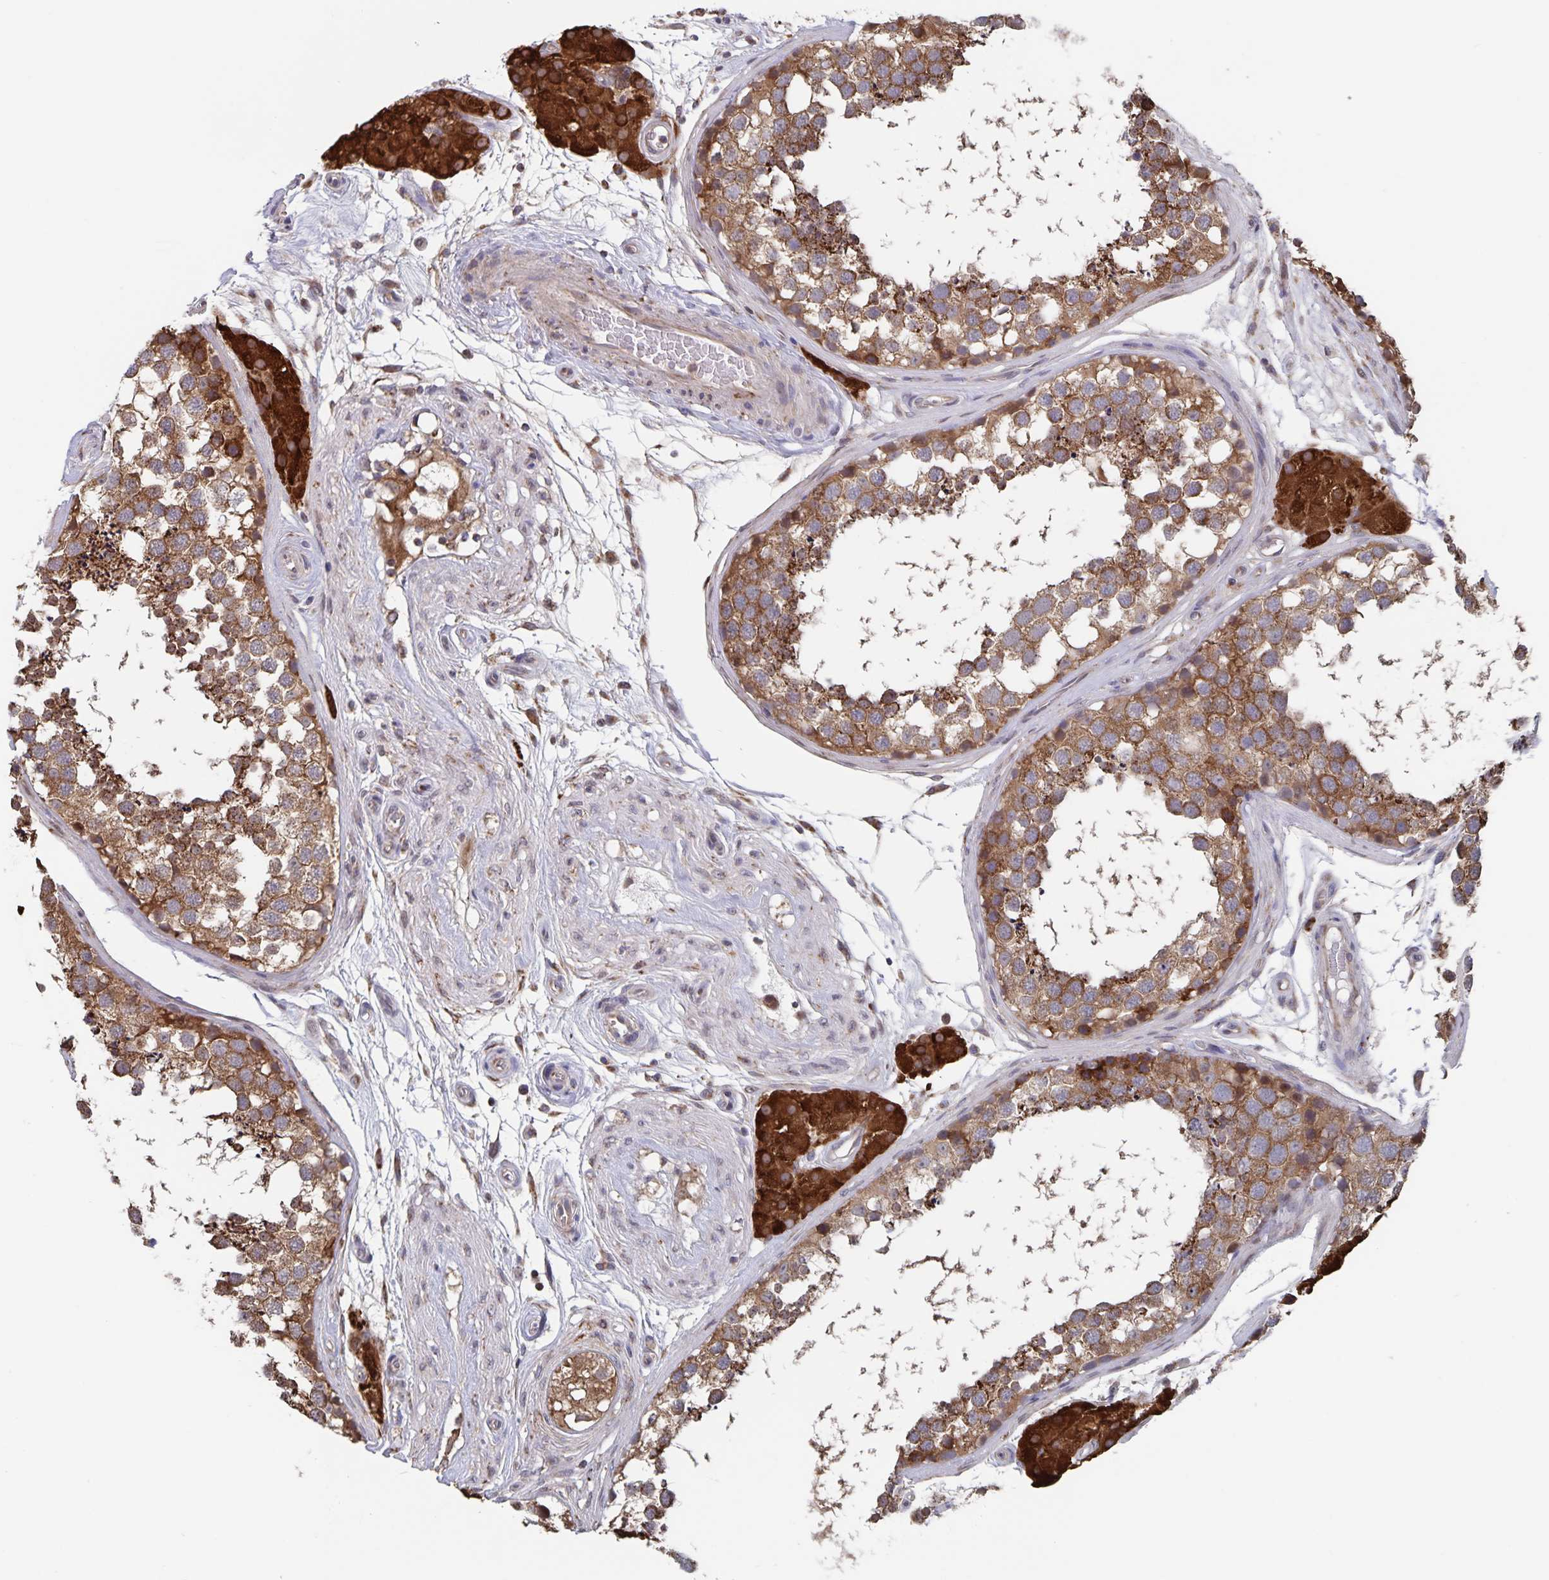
{"staining": {"intensity": "moderate", "quantity": ">75%", "location": "cytoplasmic/membranous"}, "tissue": "testis", "cell_type": "Cells in seminiferous ducts", "image_type": "normal", "snomed": [{"axis": "morphology", "description": "Normal tissue, NOS"}, {"axis": "morphology", "description": "Seminoma, NOS"}, {"axis": "topography", "description": "Testis"}], "caption": "Immunohistochemical staining of normal human testis exhibits >75% levels of moderate cytoplasmic/membranous protein positivity in approximately >75% of cells in seminiferous ducts.", "gene": "ACACA", "patient": {"sex": "male", "age": 65}}